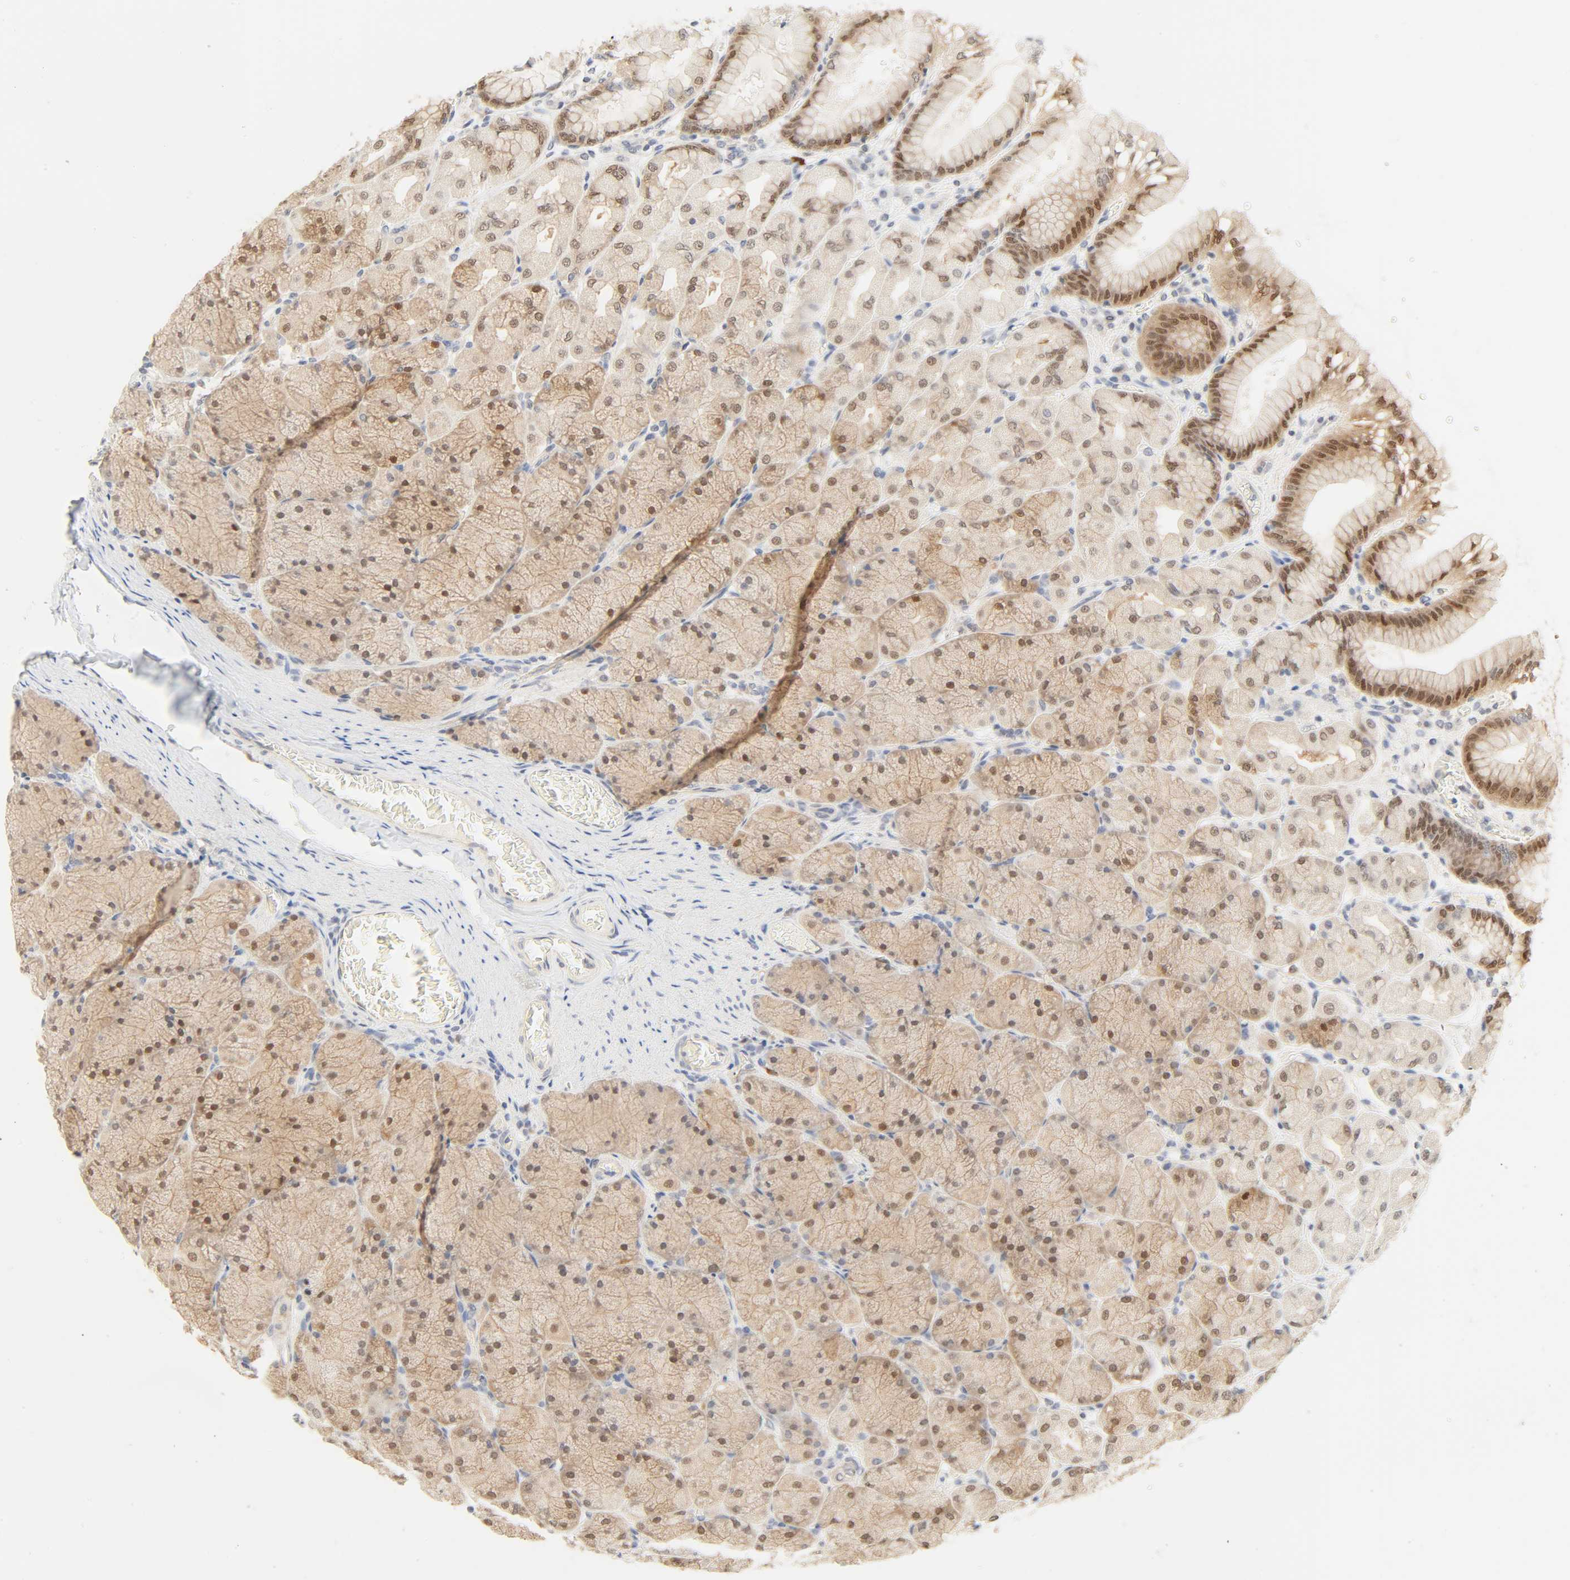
{"staining": {"intensity": "moderate", "quantity": ">75%", "location": "cytoplasmic/membranous,nuclear"}, "tissue": "stomach", "cell_type": "Glandular cells", "image_type": "normal", "snomed": [{"axis": "morphology", "description": "Normal tissue, NOS"}, {"axis": "topography", "description": "Stomach, upper"}], "caption": "Protein staining of unremarkable stomach reveals moderate cytoplasmic/membranous,nuclear expression in about >75% of glandular cells. (Brightfield microscopy of DAB IHC at high magnification).", "gene": "ACSS2", "patient": {"sex": "female", "age": 56}}